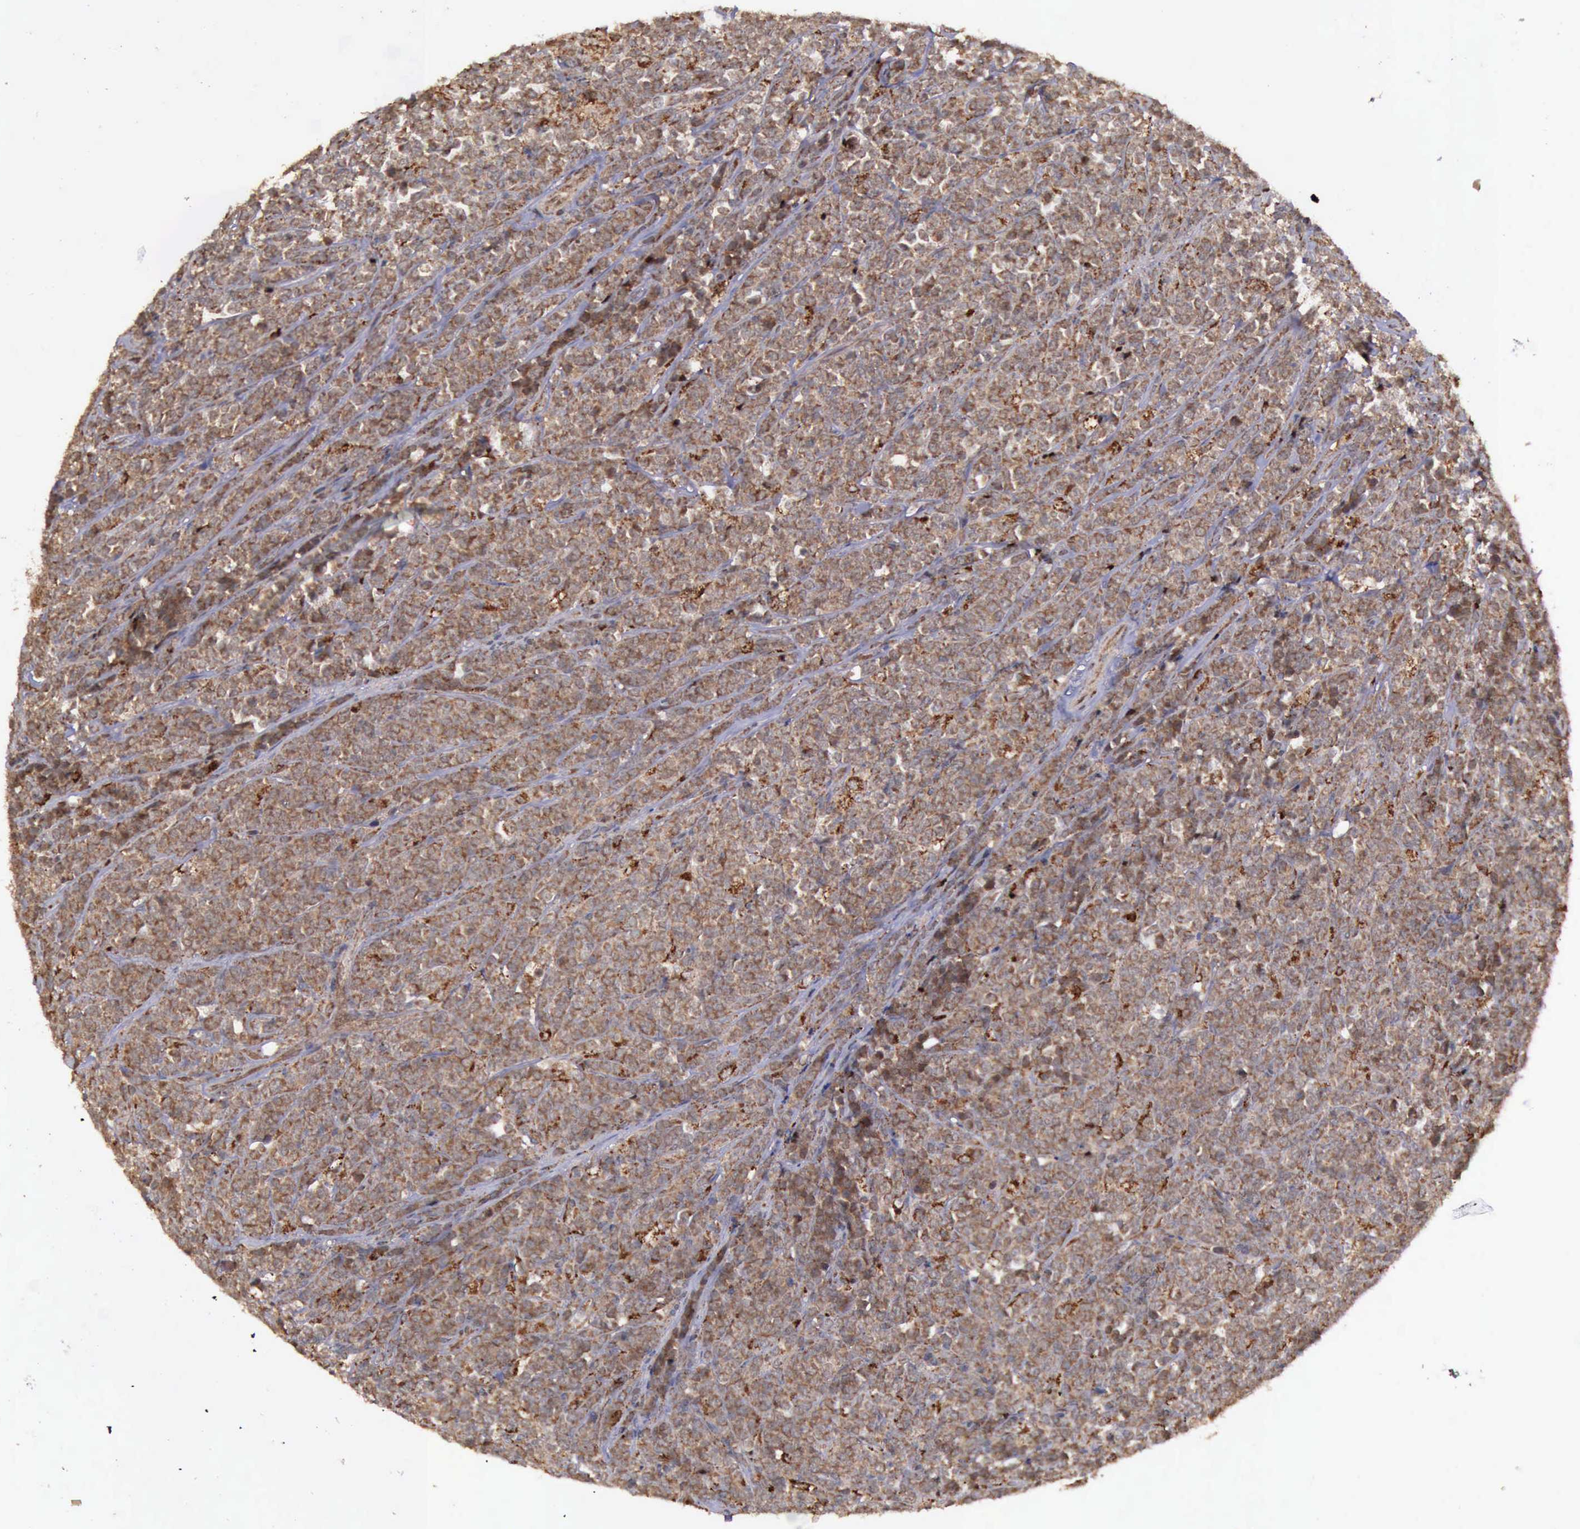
{"staining": {"intensity": "moderate", "quantity": ">75%", "location": "cytoplasmic/membranous"}, "tissue": "lymphoma", "cell_type": "Tumor cells", "image_type": "cancer", "snomed": [{"axis": "morphology", "description": "Malignant lymphoma, non-Hodgkin's type, High grade"}, {"axis": "topography", "description": "Small intestine"}, {"axis": "topography", "description": "Colon"}], "caption": "This histopathology image shows IHC staining of high-grade malignant lymphoma, non-Hodgkin's type, with medium moderate cytoplasmic/membranous staining in approximately >75% of tumor cells.", "gene": "ARMCX3", "patient": {"sex": "male", "age": 8}}